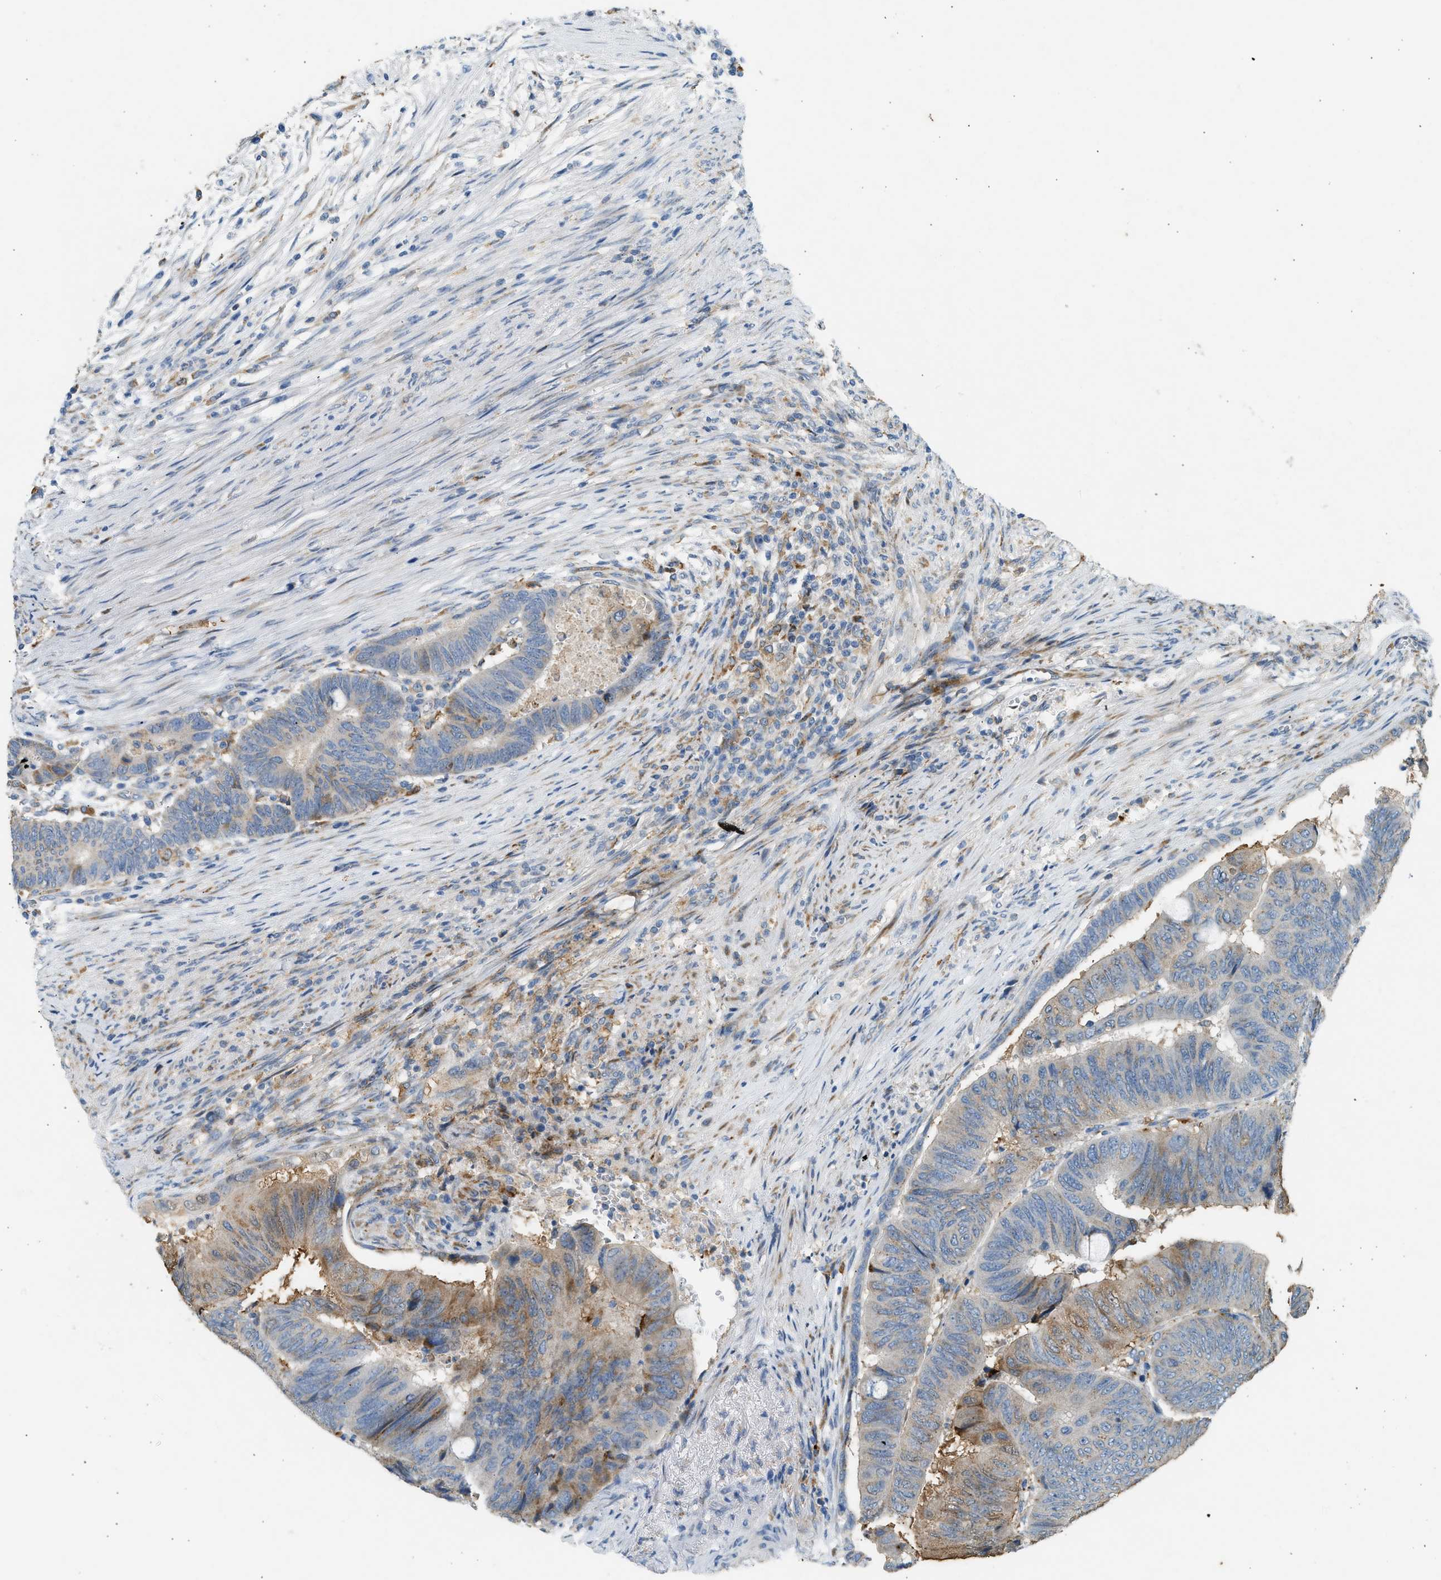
{"staining": {"intensity": "moderate", "quantity": ">75%", "location": "cytoplasmic/membranous"}, "tissue": "colorectal cancer", "cell_type": "Tumor cells", "image_type": "cancer", "snomed": [{"axis": "morphology", "description": "Normal tissue, NOS"}, {"axis": "morphology", "description": "Adenocarcinoma, NOS"}, {"axis": "topography", "description": "Rectum"}, {"axis": "topography", "description": "Peripheral nerve tissue"}], "caption": "The photomicrograph exhibits immunohistochemical staining of colorectal cancer (adenocarcinoma). There is moderate cytoplasmic/membranous expression is present in approximately >75% of tumor cells. Nuclei are stained in blue.", "gene": "CTSB", "patient": {"sex": "male", "age": 92}}